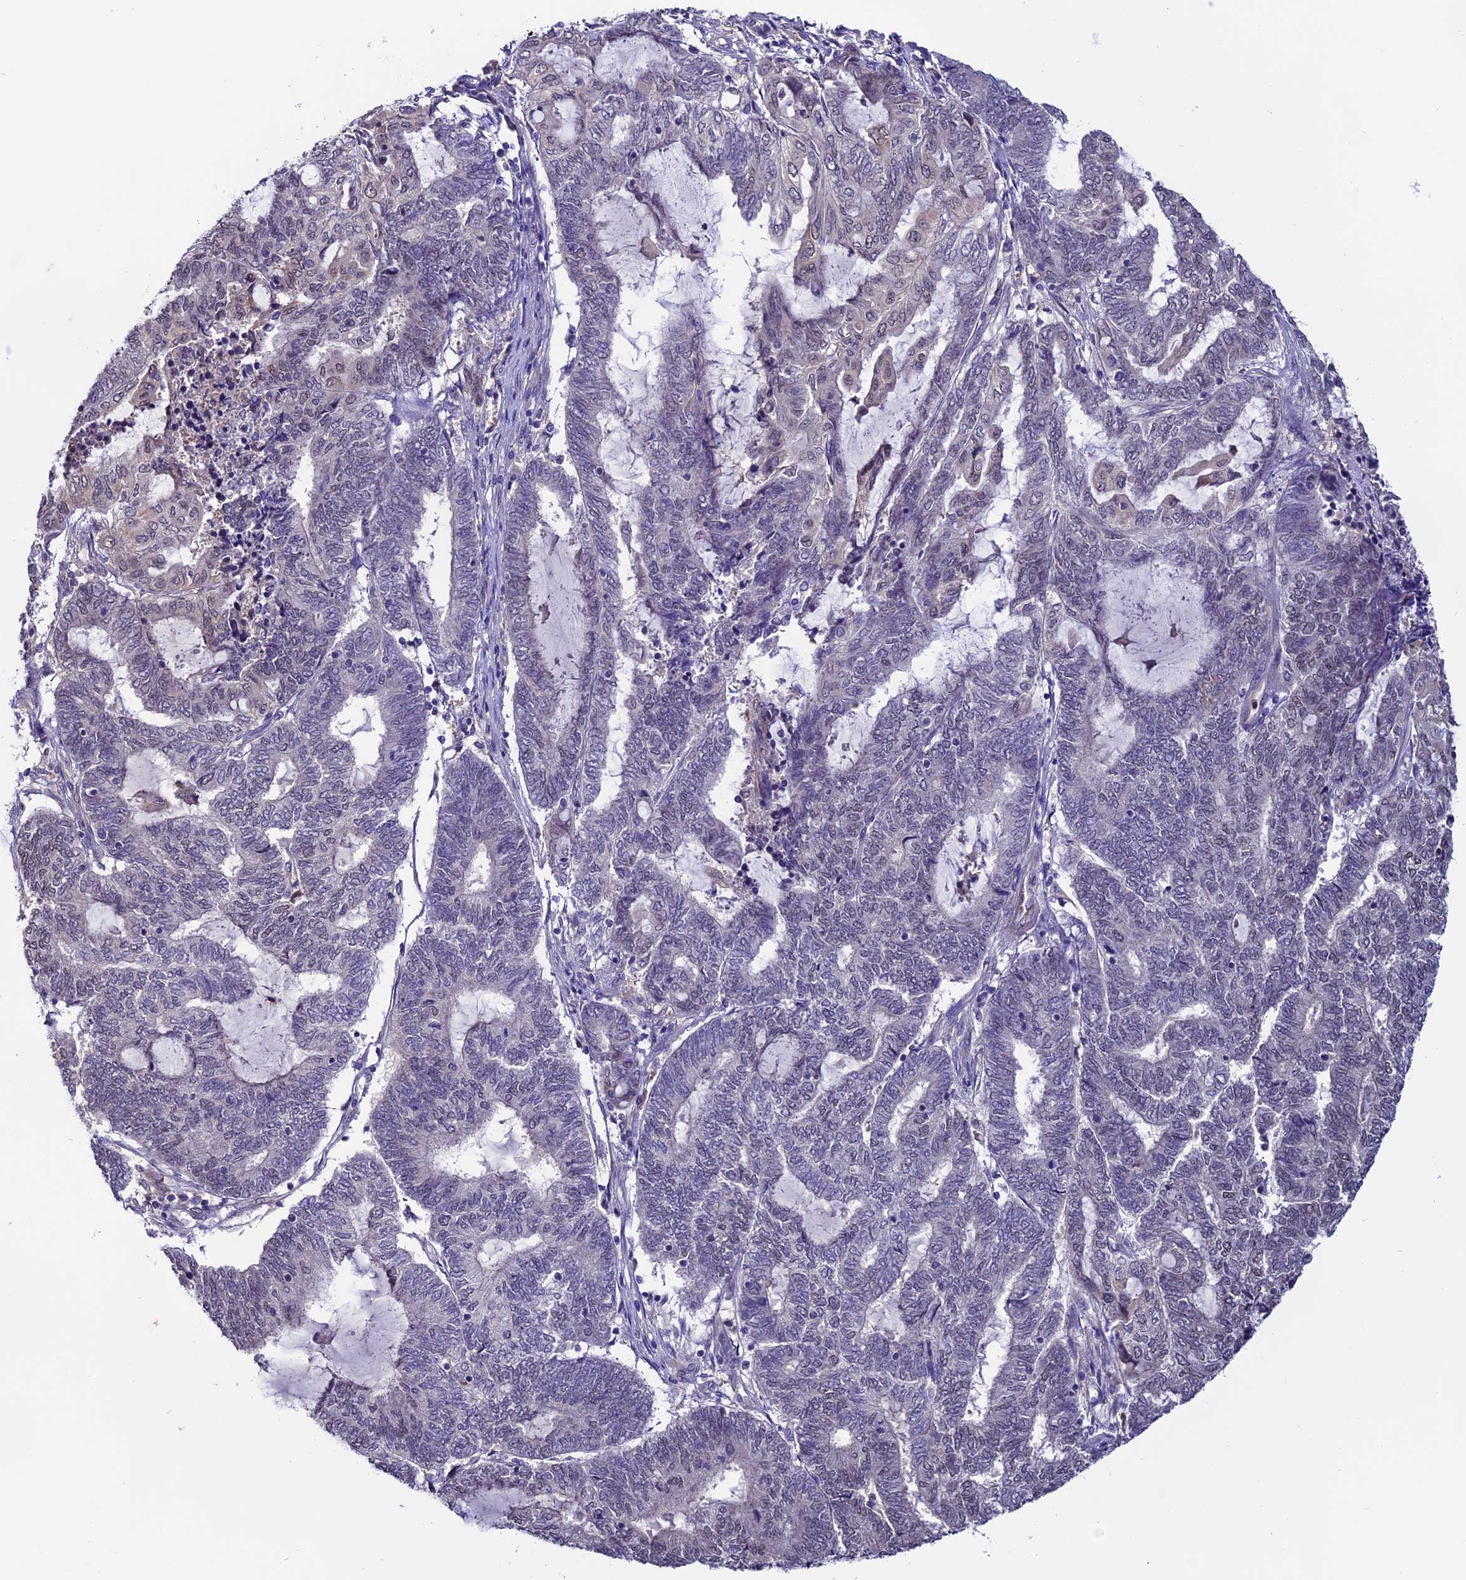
{"staining": {"intensity": "negative", "quantity": "none", "location": "none"}, "tissue": "endometrial cancer", "cell_type": "Tumor cells", "image_type": "cancer", "snomed": [{"axis": "morphology", "description": "Adenocarcinoma, NOS"}, {"axis": "topography", "description": "Uterus"}, {"axis": "topography", "description": "Endometrium"}], "caption": "Immunohistochemistry (IHC) of endometrial cancer exhibits no expression in tumor cells.", "gene": "PDILT", "patient": {"sex": "female", "age": 70}}